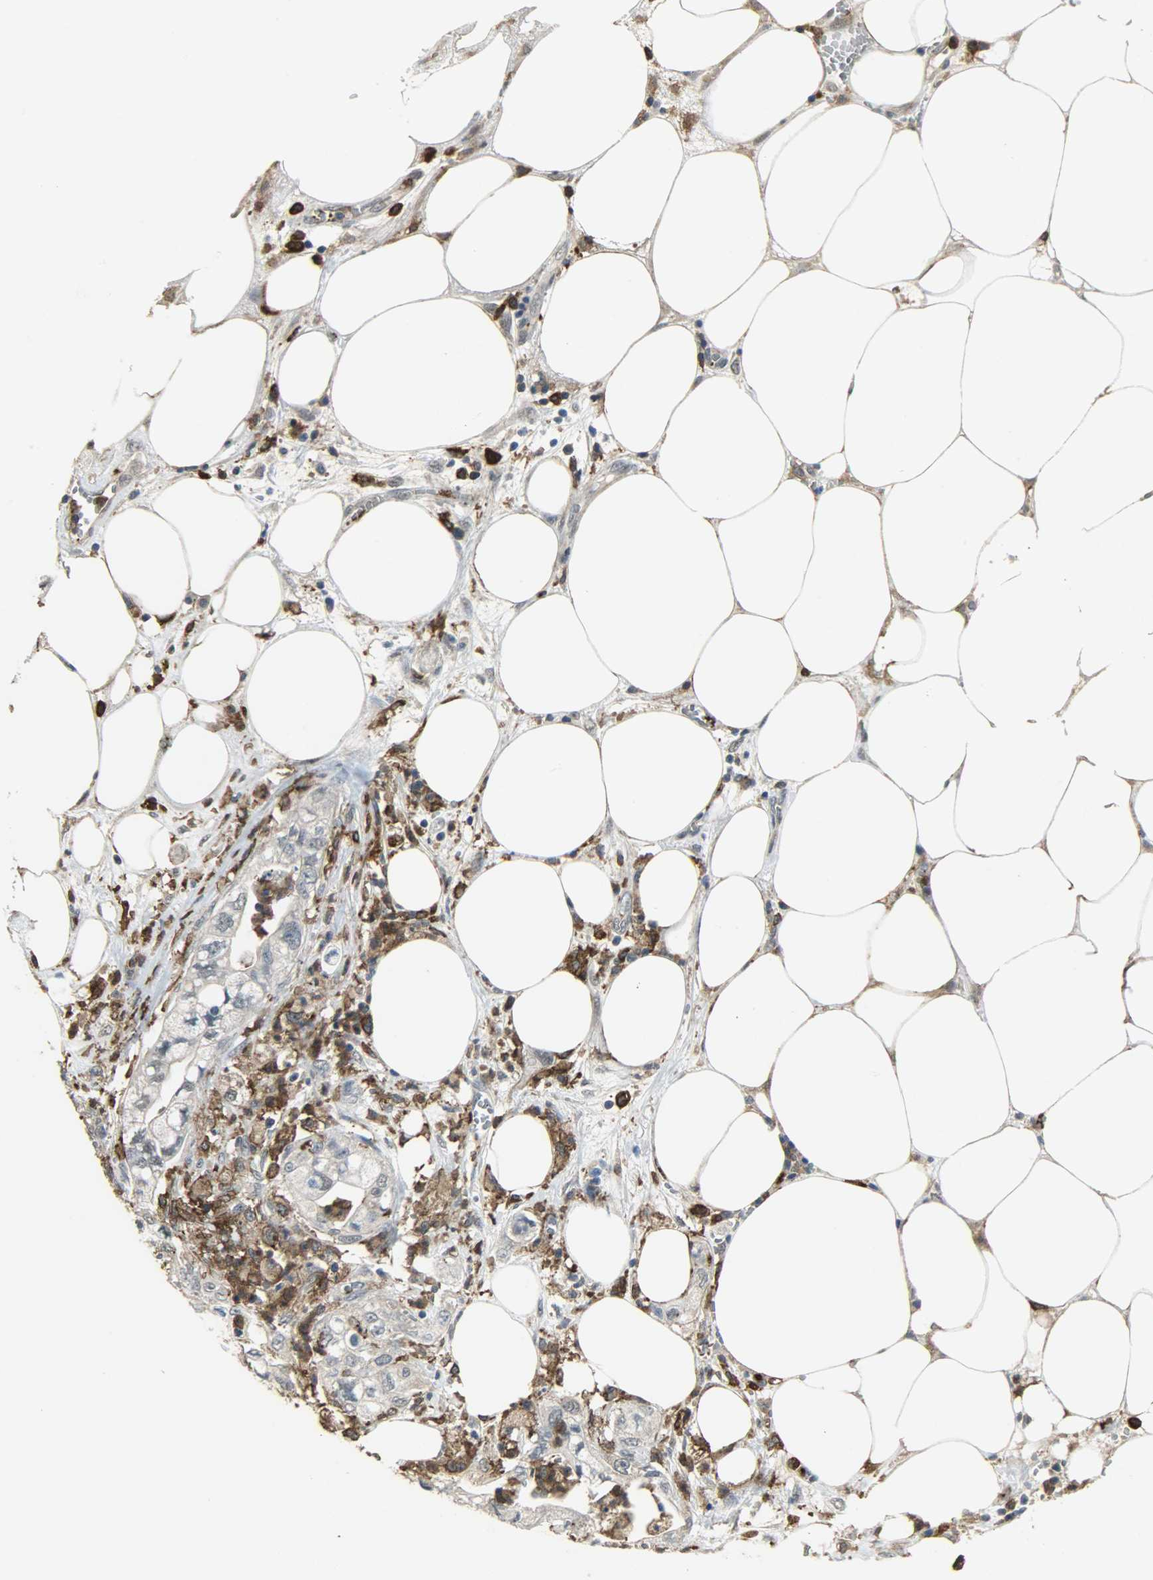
{"staining": {"intensity": "negative", "quantity": "none", "location": "none"}, "tissue": "pancreatic cancer", "cell_type": "Tumor cells", "image_type": "cancer", "snomed": [{"axis": "morphology", "description": "Adenocarcinoma, NOS"}, {"axis": "topography", "description": "Pancreas"}], "caption": "Pancreatic adenocarcinoma was stained to show a protein in brown. There is no significant staining in tumor cells. (DAB (3,3'-diaminobenzidine) immunohistochemistry visualized using brightfield microscopy, high magnification).", "gene": "SKAP2", "patient": {"sex": "male", "age": 70}}